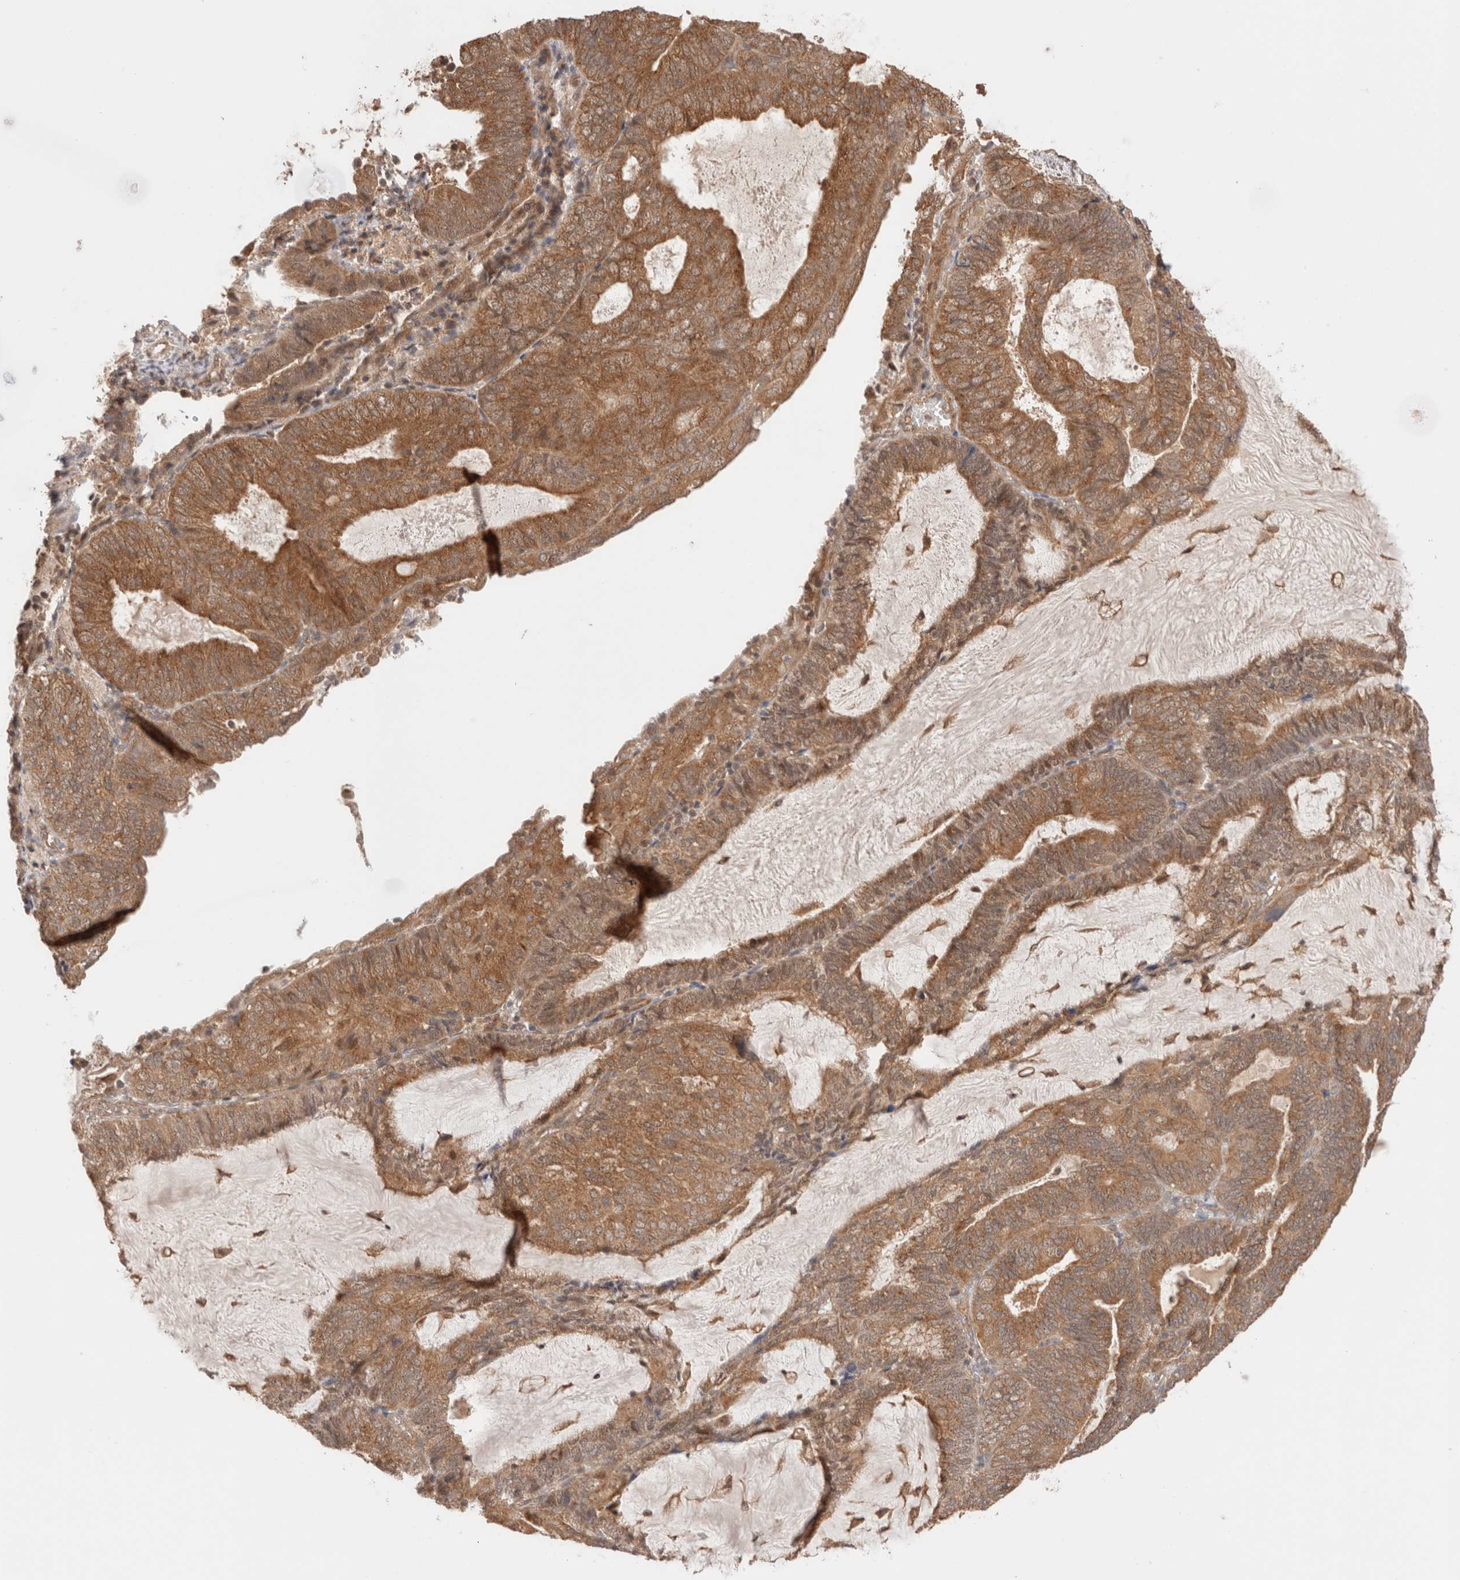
{"staining": {"intensity": "moderate", "quantity": ">75%", "location": "cytoplasmic/membranous,nuclear"}, "tissue": "endometrial cancer", "cell_type": "Tumor cells", "image_type": "cancer", "snomed": [{"axis": "morphology", "description": "Adenocarcinoma, NOS"}, {"axis": "topography", "description": "Endometrium"}], "caption": "IHC of human adenocarcinoma (endometrial) displays medium levels of moderate cytoplasmic/membranous and nuclear staining in approximately >75% of tumor cells. (brown staining indicates protein expression, while blue staining denotes nuclei).", "gene": "SIKE1", "patient": {"sex": "female", "age": 81}}